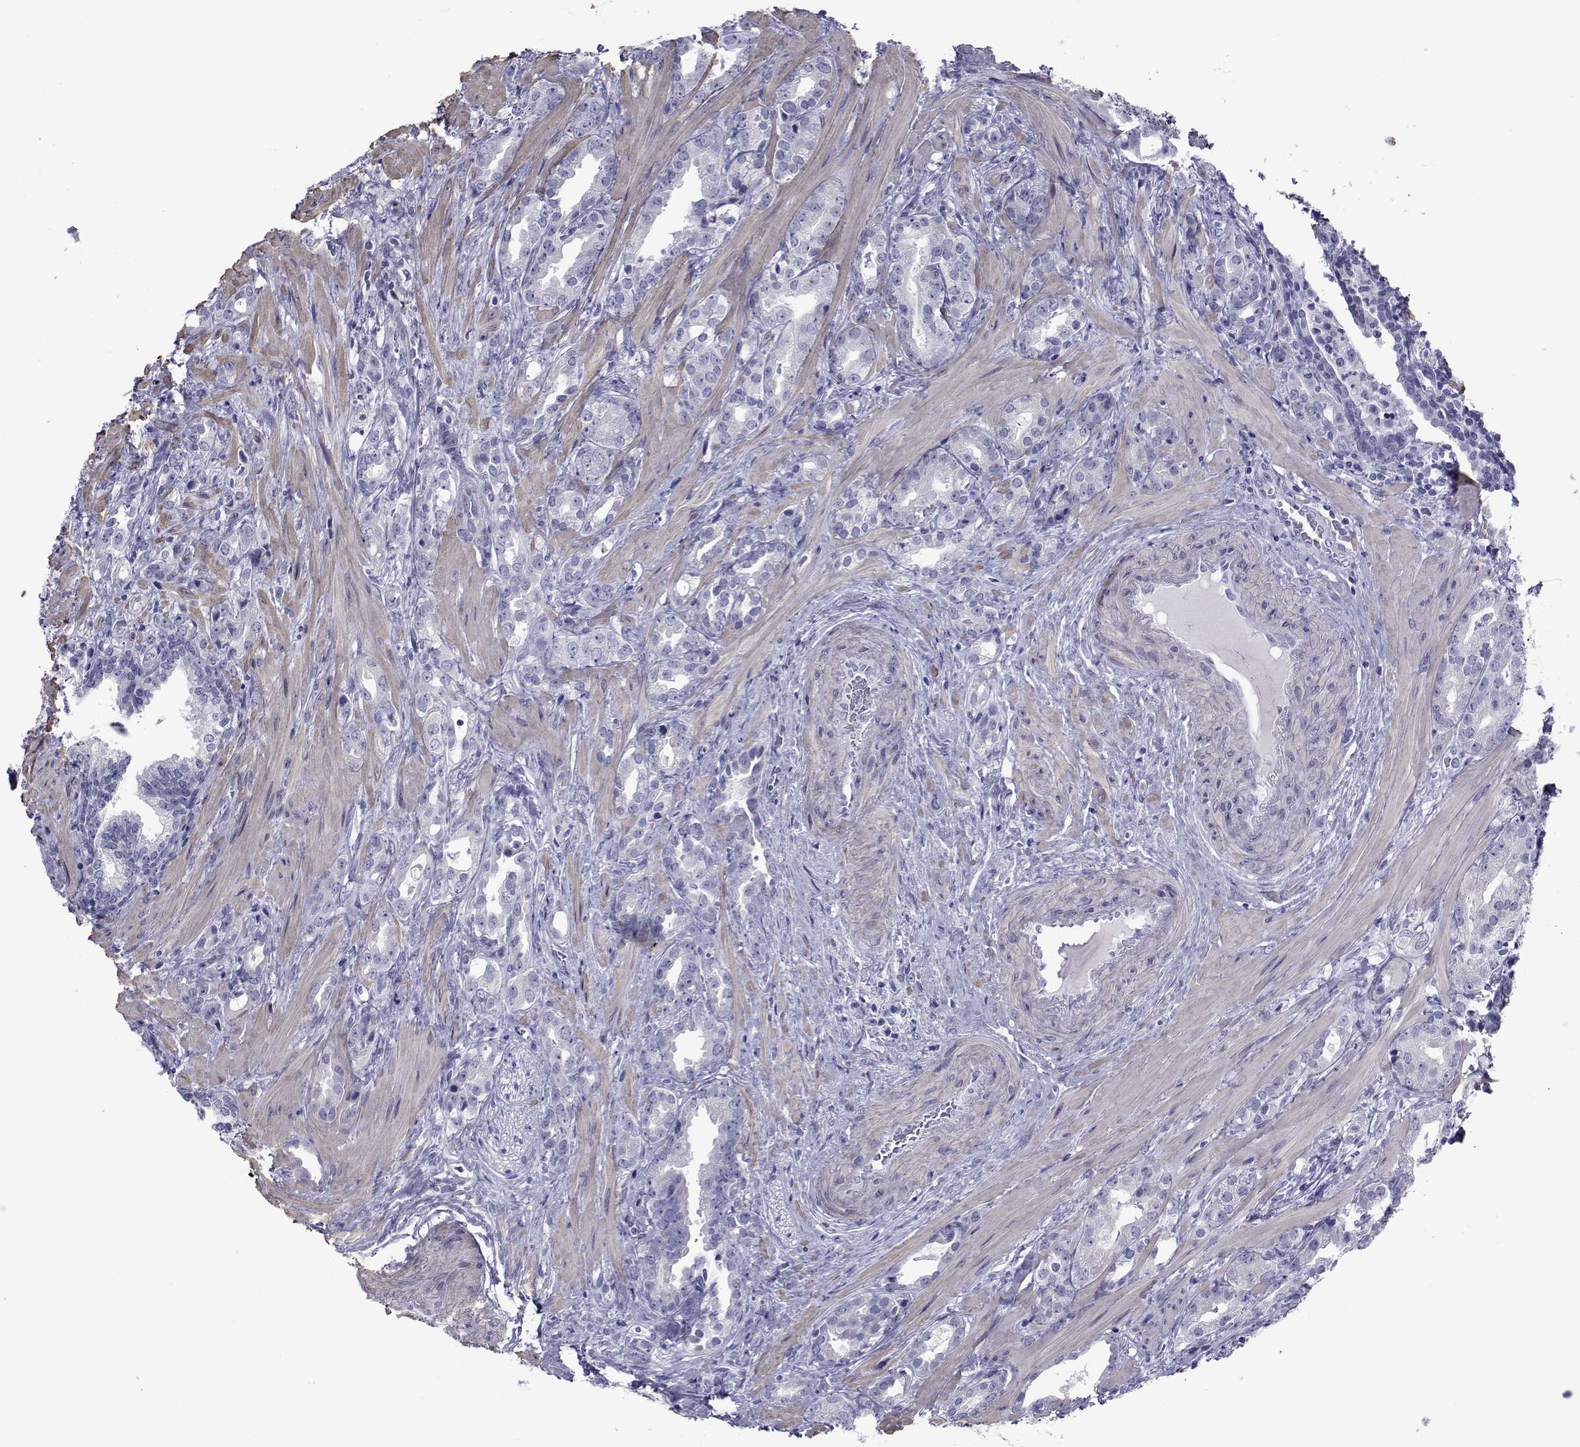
{"staining": {"intensity": "negative", "quantity": "none", "location": "none"}, "tissue": "prostate cancer", "cell_type": "Tumor cells", "image_type": "cancer", "snomed": [{"axis": "morphology", "description": "Adenocarcinoma, NOS"}, {"axis": "topography", "description": "Prostate"}], "caption": "High magnification brightfield microscopy of adenocarcinoma (prostate) stained with DAB (brown) and counterstained with hematoxylin (blue): tumor cells show no significant staining.", "gene": "GKAP1", "patient": {"sex": "male", "age": 57}}